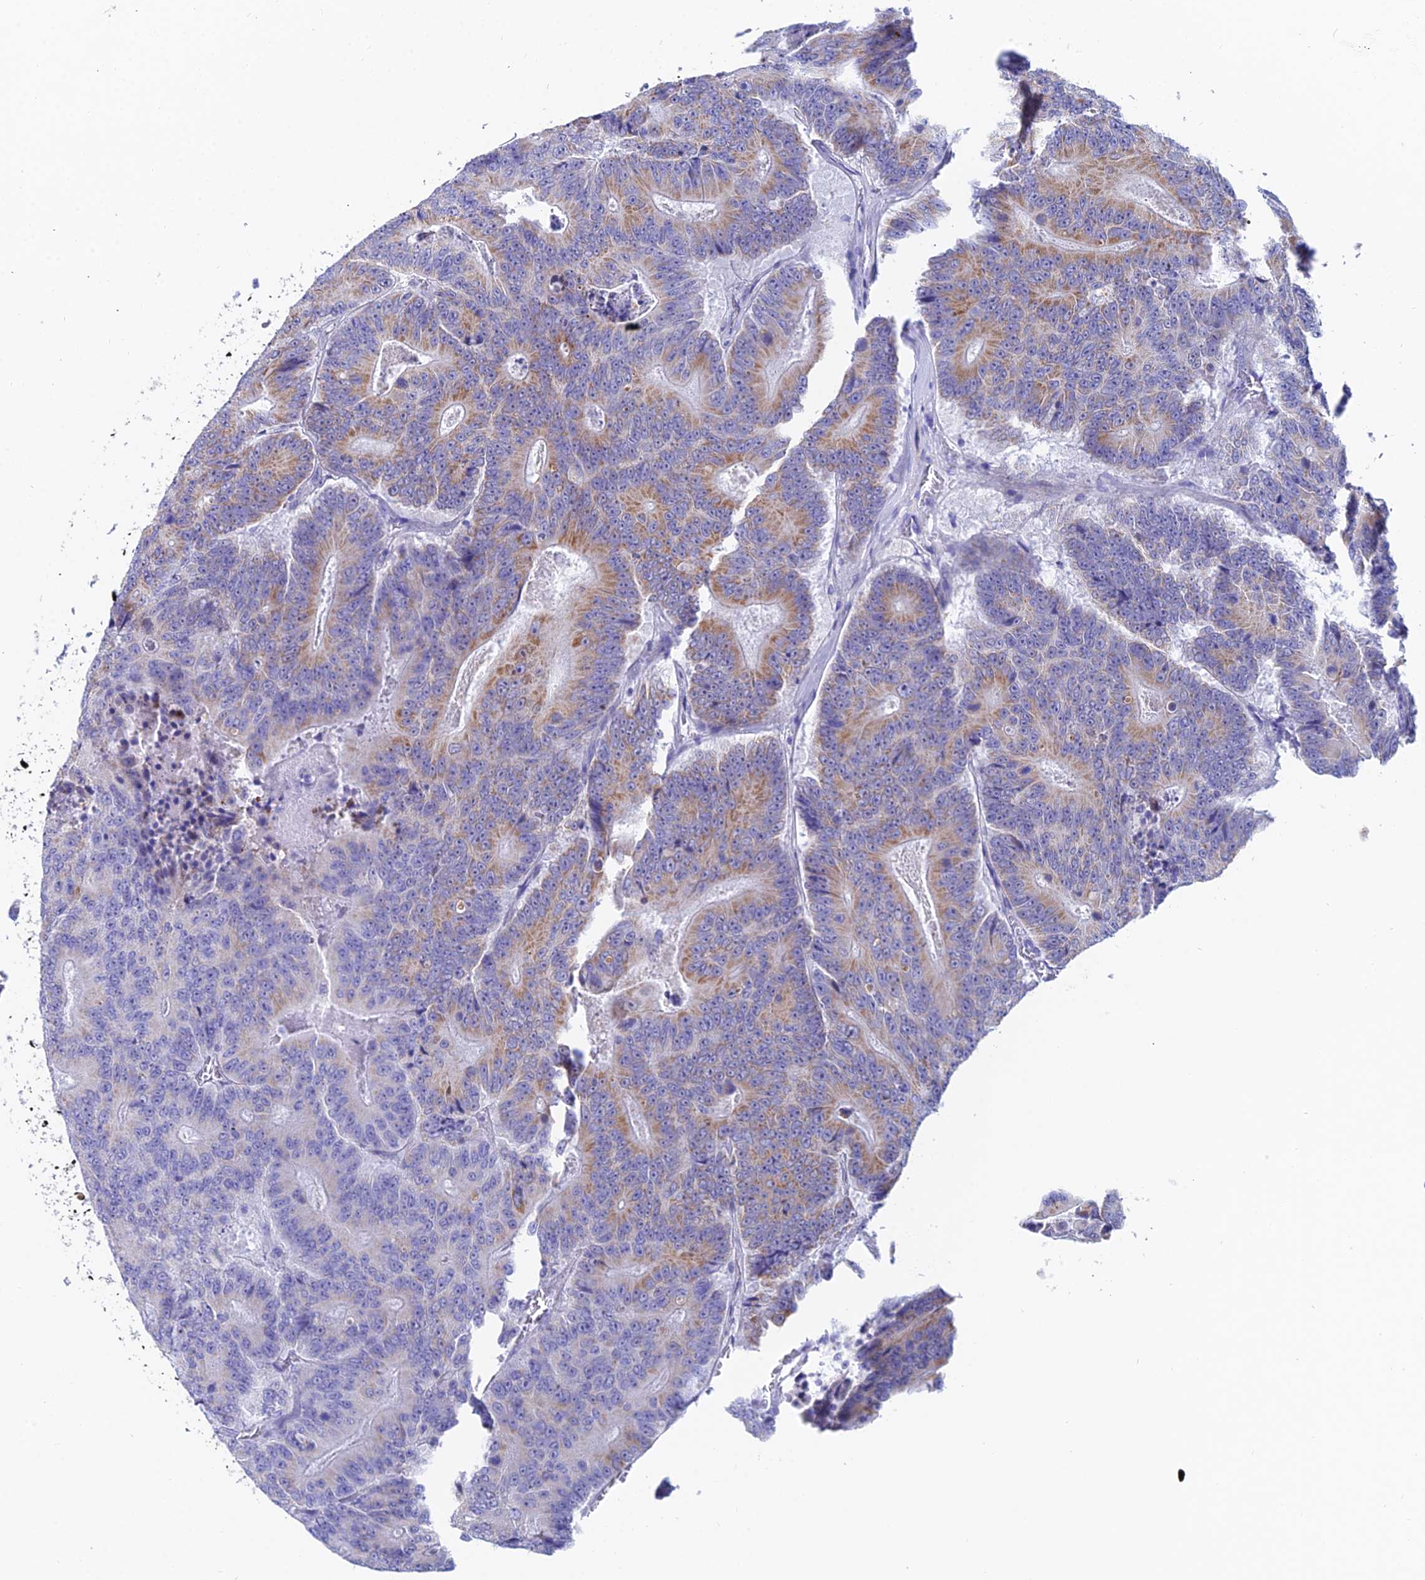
{"staining": {"intensity": "moderate", "quantity": "25%-75%", "location": "cytoplasmic/membranous"}, "tissue": "colorectal cancer", "cell_type": "Tumor cells", "image_type": "cancer", "snomed": [{"axis": "morphology", "description": "Adenocarcinoma, NOS"}, {"axis": "topography", "description": "Colon"}], "caption": "Immunohistochemistry (IHC) (DAB (3,3'-diaminobenzidine)) staining of human colorectal cancer (adenocarcinoma) displays moderate cytoplasmic/membranous protein expression in about 25%-75% of tumor cells. Nuclei are stained in blue.", "gene": "CEP41", "patient": {"sex": "male", "age": 83}}